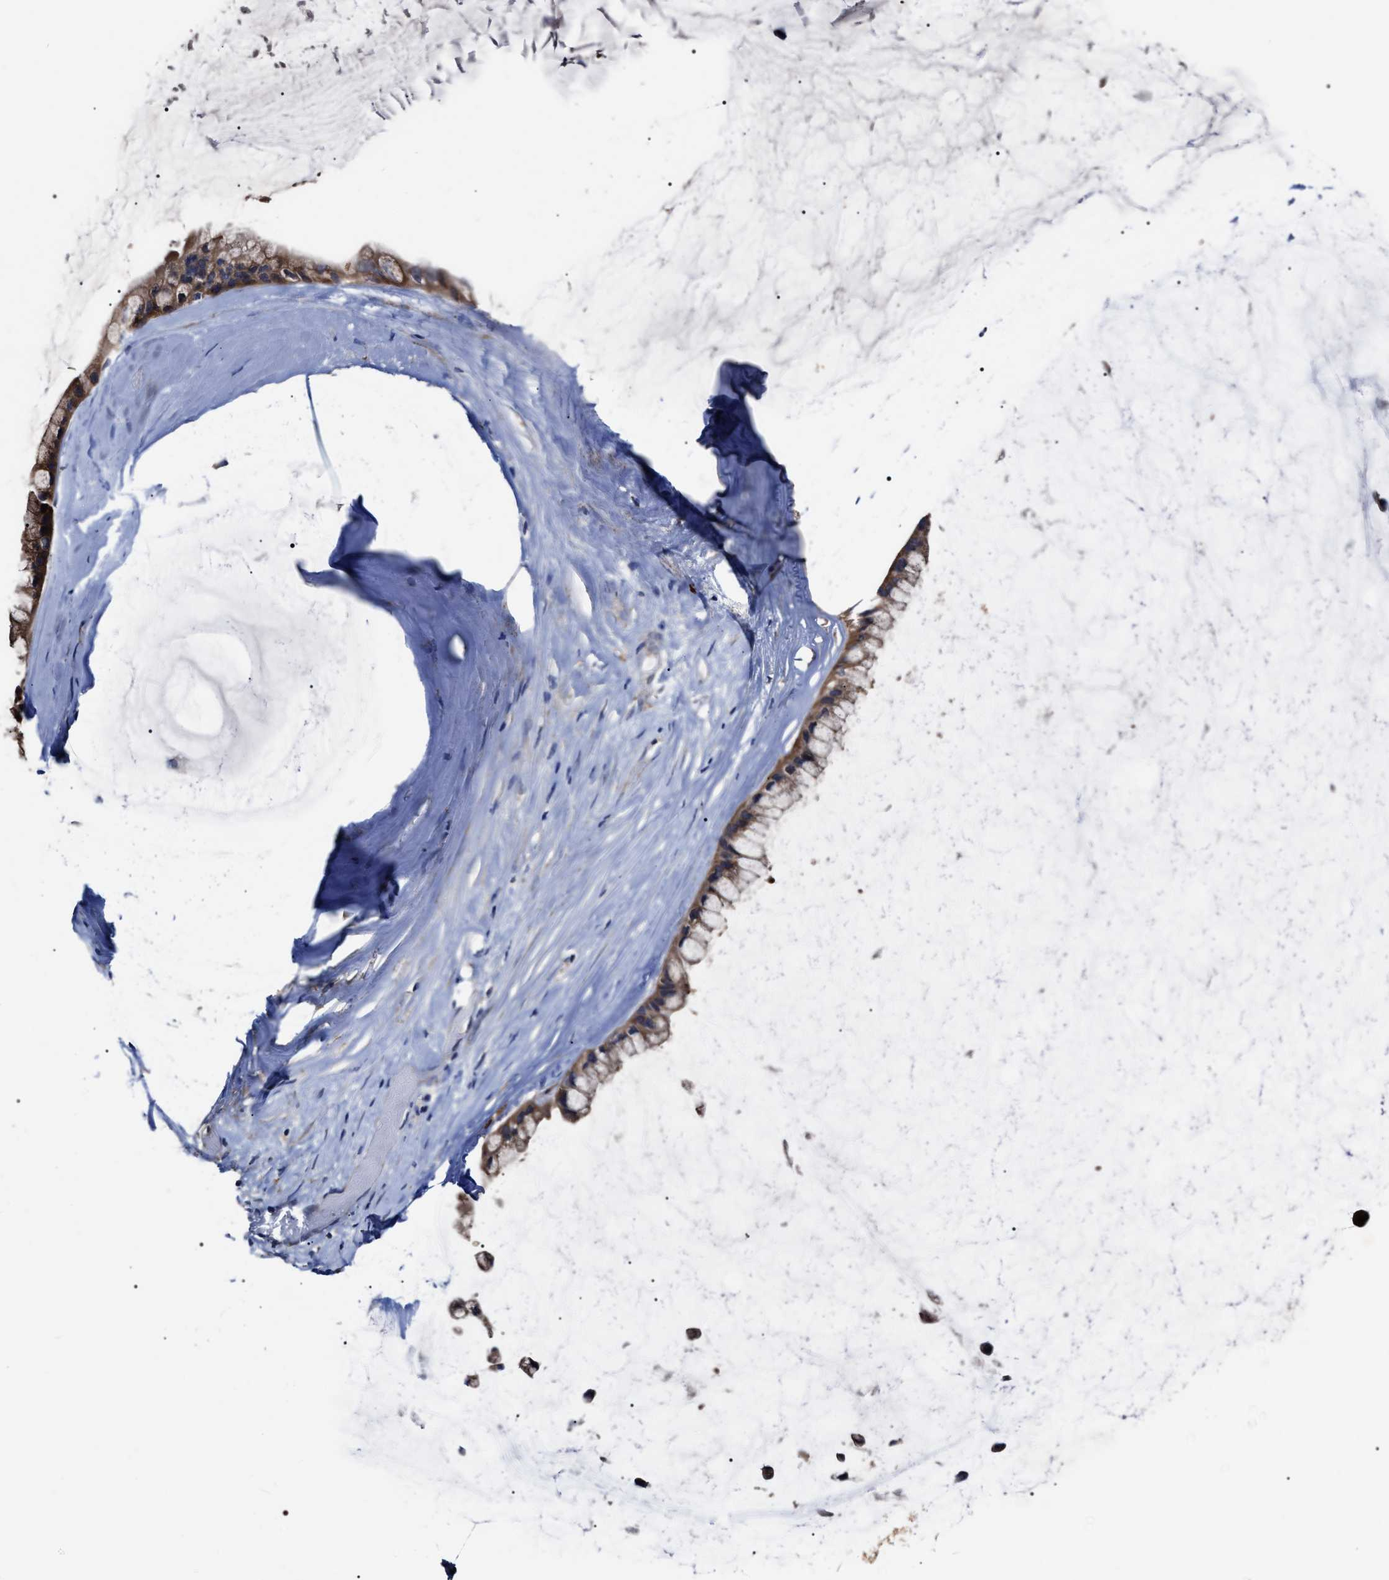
{"staining": {"intensity": "moderate", "quantity": ">75%", "location": "cytoplasmic/membranous"}, "tissue": "ovarian cancer", "cell_type": "Tumor cells", "image_type": "cancer", "snomed": [{"axis": "morphology", "description": "Cystadenocarcinoma, mucinous, NOS"}, {"axis": "topography", "description": "Ovary"}], "caption": "Immunohistochemical staining of ovarian cancer (mucinous cystadenocarcinoma) reveals medium levels of moderate cytoplasmic/membranous staining in approximately >75% of tumor cells. (Brightfield microscopy of DAB IHC at high magnification).", "gene": "MACC1", "patient": {"sex": "female", "age": 39}}